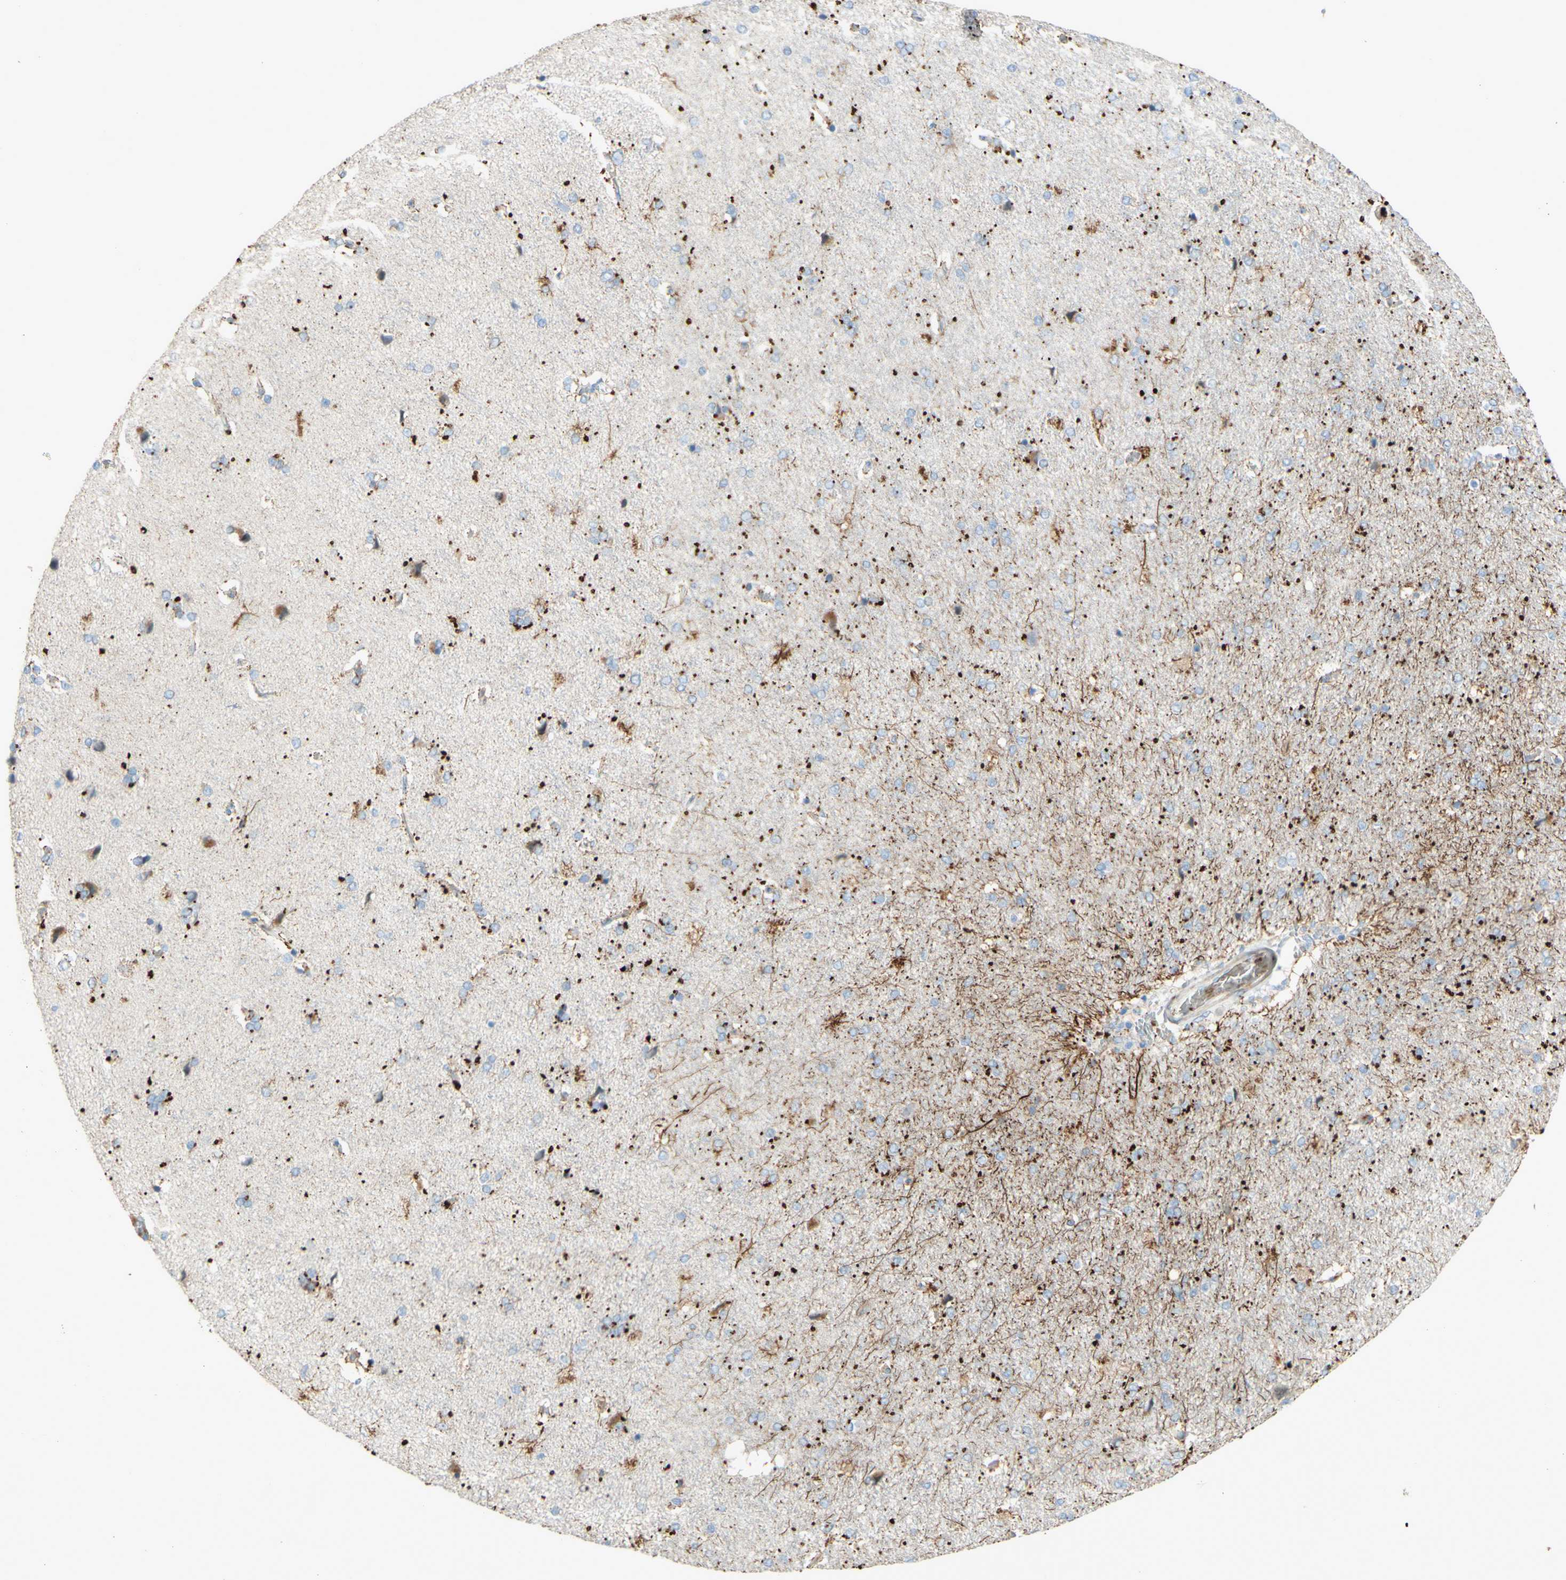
{"staining": {"intensity": "negative", "quantity": "none", "location": "none"}, "tissue": "cerebral cortex", "cell_type": "Endothelial cells", "image_type": "normal", "snomed": [{"axis": "morphology", "description": "Normal tissue, NOS"}, {"axis": "topography", "description": "Cerebral cortex"}], "caption": "Immunohistochemistry (IHC) photomicrograph of benign cerebral cortex stained for a protein (brown), which exhibits no positivity in endothelial cells. (Brightfield microscopy of DAB (3,3'-diaminobenzidine) IHC at high magnification).", "gene": "GAN", "patient": {"sex": "male", "age": 62}}